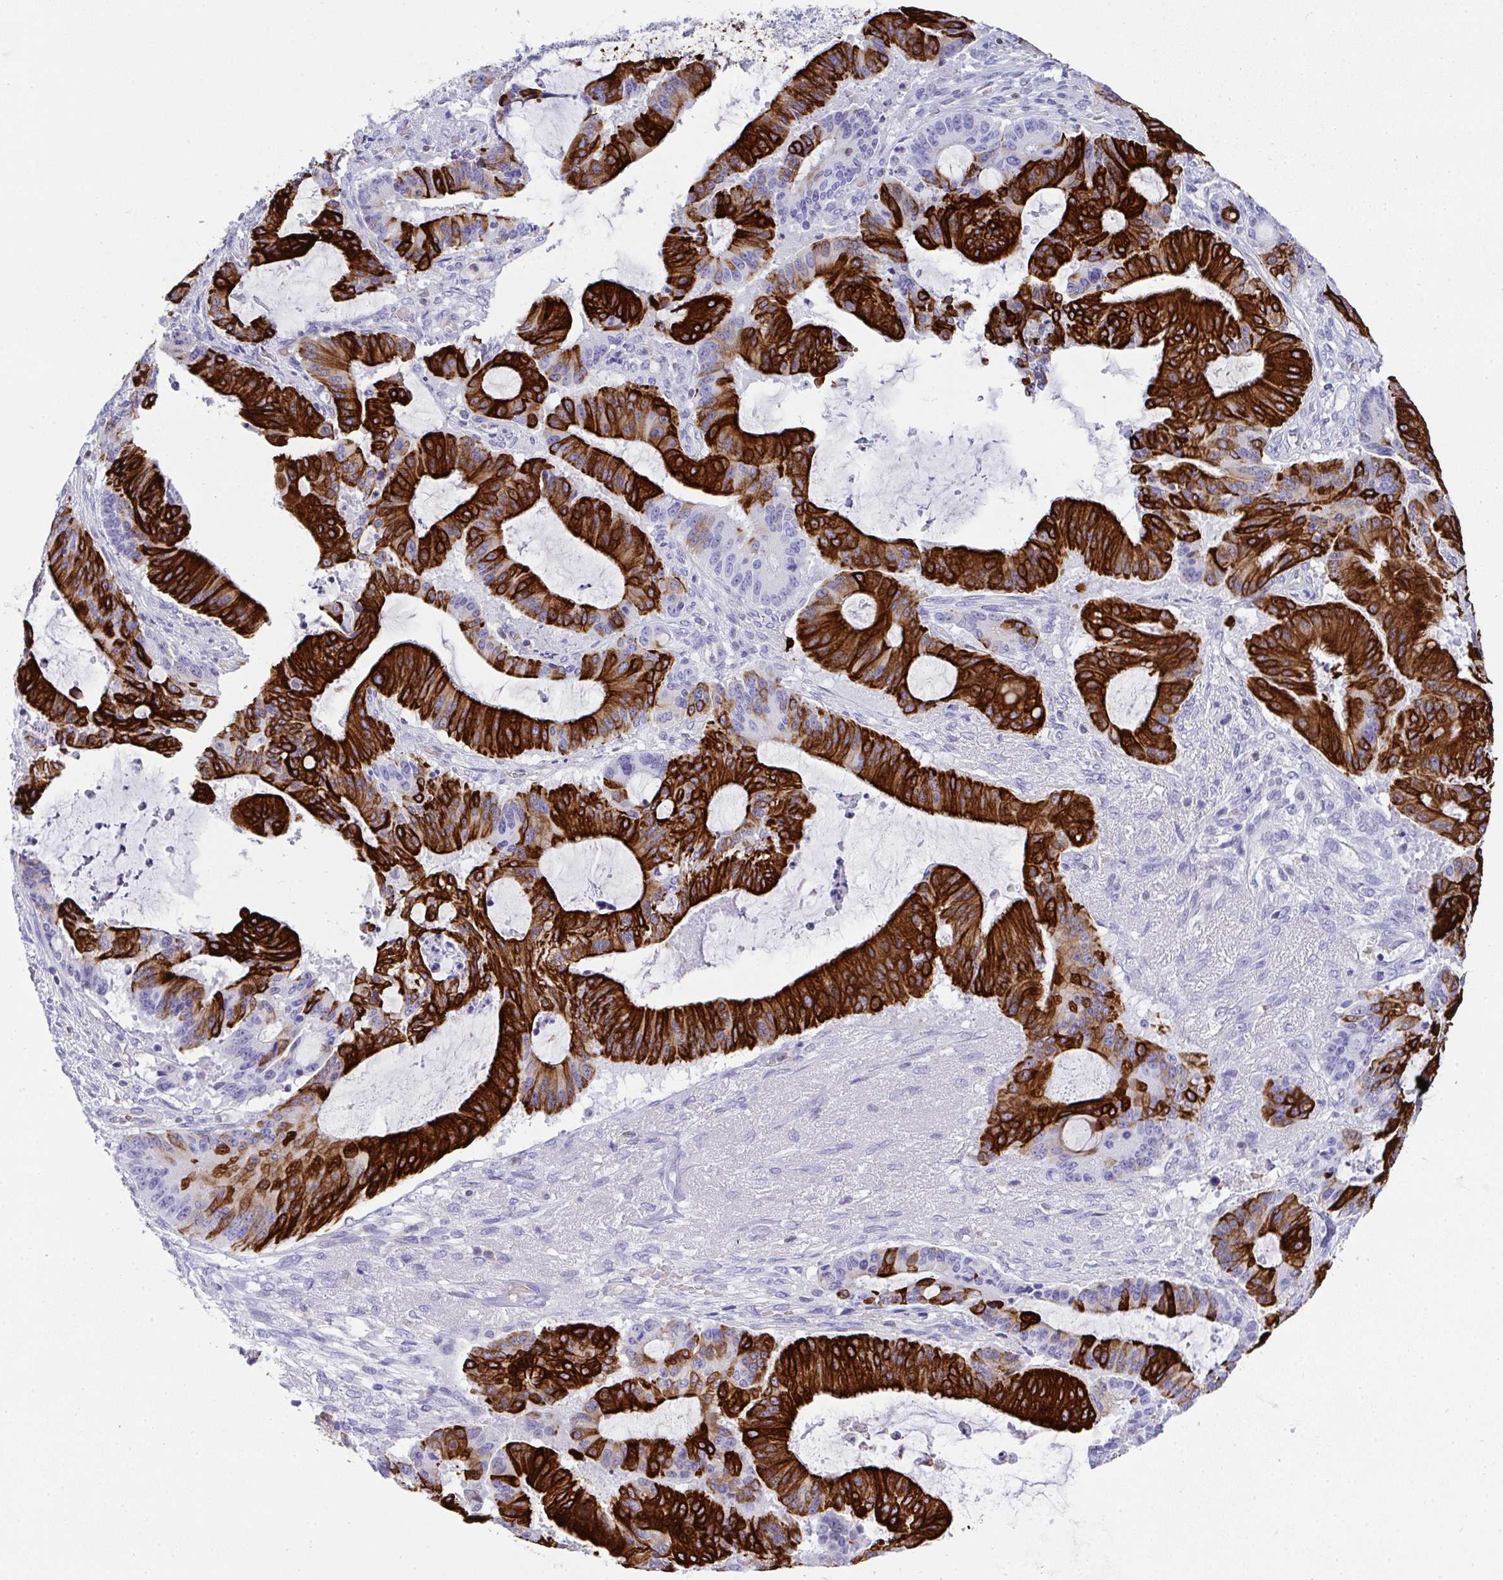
{"staining": {"intensity": "strong", "quantity": ">75%", "location": "cytoplasmic/membranous"}, "tissue": "liver cancer", "cell_type": "Tumor cells", "image_type": "cancer", "snomed": [{"axis": "morphology", "description": "Normal tissue, NOS"}, {"axis": "morphology", "description": "Cholangiocarcinoma"}, {"axis": "topography", "description": "Liver"}, {"axis": "topography", "description": "Peripheral nerve tissue"}], "caption": "Protein expression analysis of human liver cancer reveals strong cytoplasmic/membranous staining in about >75% of tumor cells.", "gene": "TNFAIP8", "patient": {"sex": "female", "age": 73}}